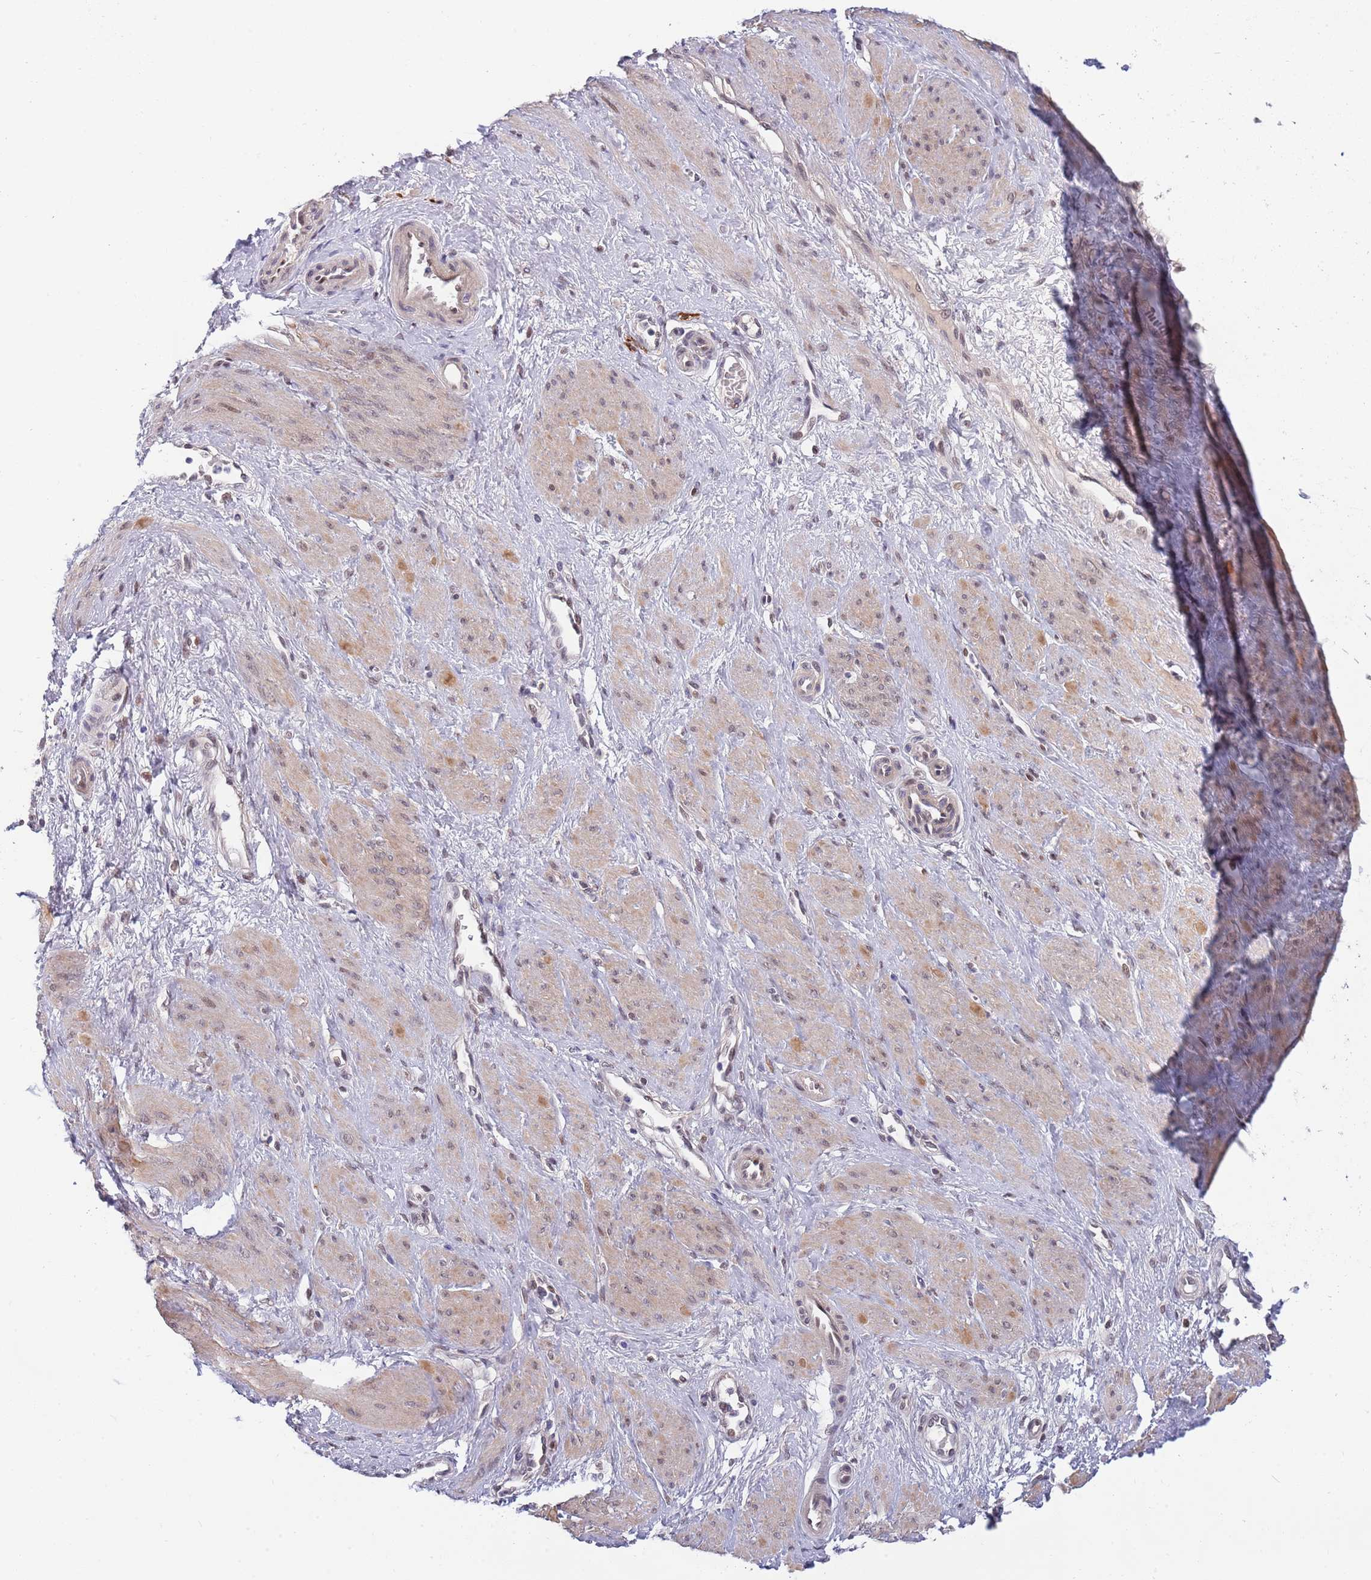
{"staining": {"intensity": "moderate", "quantity": "25%-75%", "location": "cytoplasmic/membranous"}, "tissue": "smooth muscle", "cell_type": "Smooth muscle cells", "image_type": "normal", "snomed": [{"axis": "morphology", "description": "Normal tissue, NOS"}, {"axis": "topography", "description": "Smooth muscle"}, {"axis": "topography", "description": "Uterus"}], "caption": "Protein analysis of benign smooth muscle demonstrates moderate cytoplasmic/membranous positivity in approximately 25%-75% of smooth muscle cells.", "gene": "NLRP6", "patient": {"sex": "female", "age": 39}}